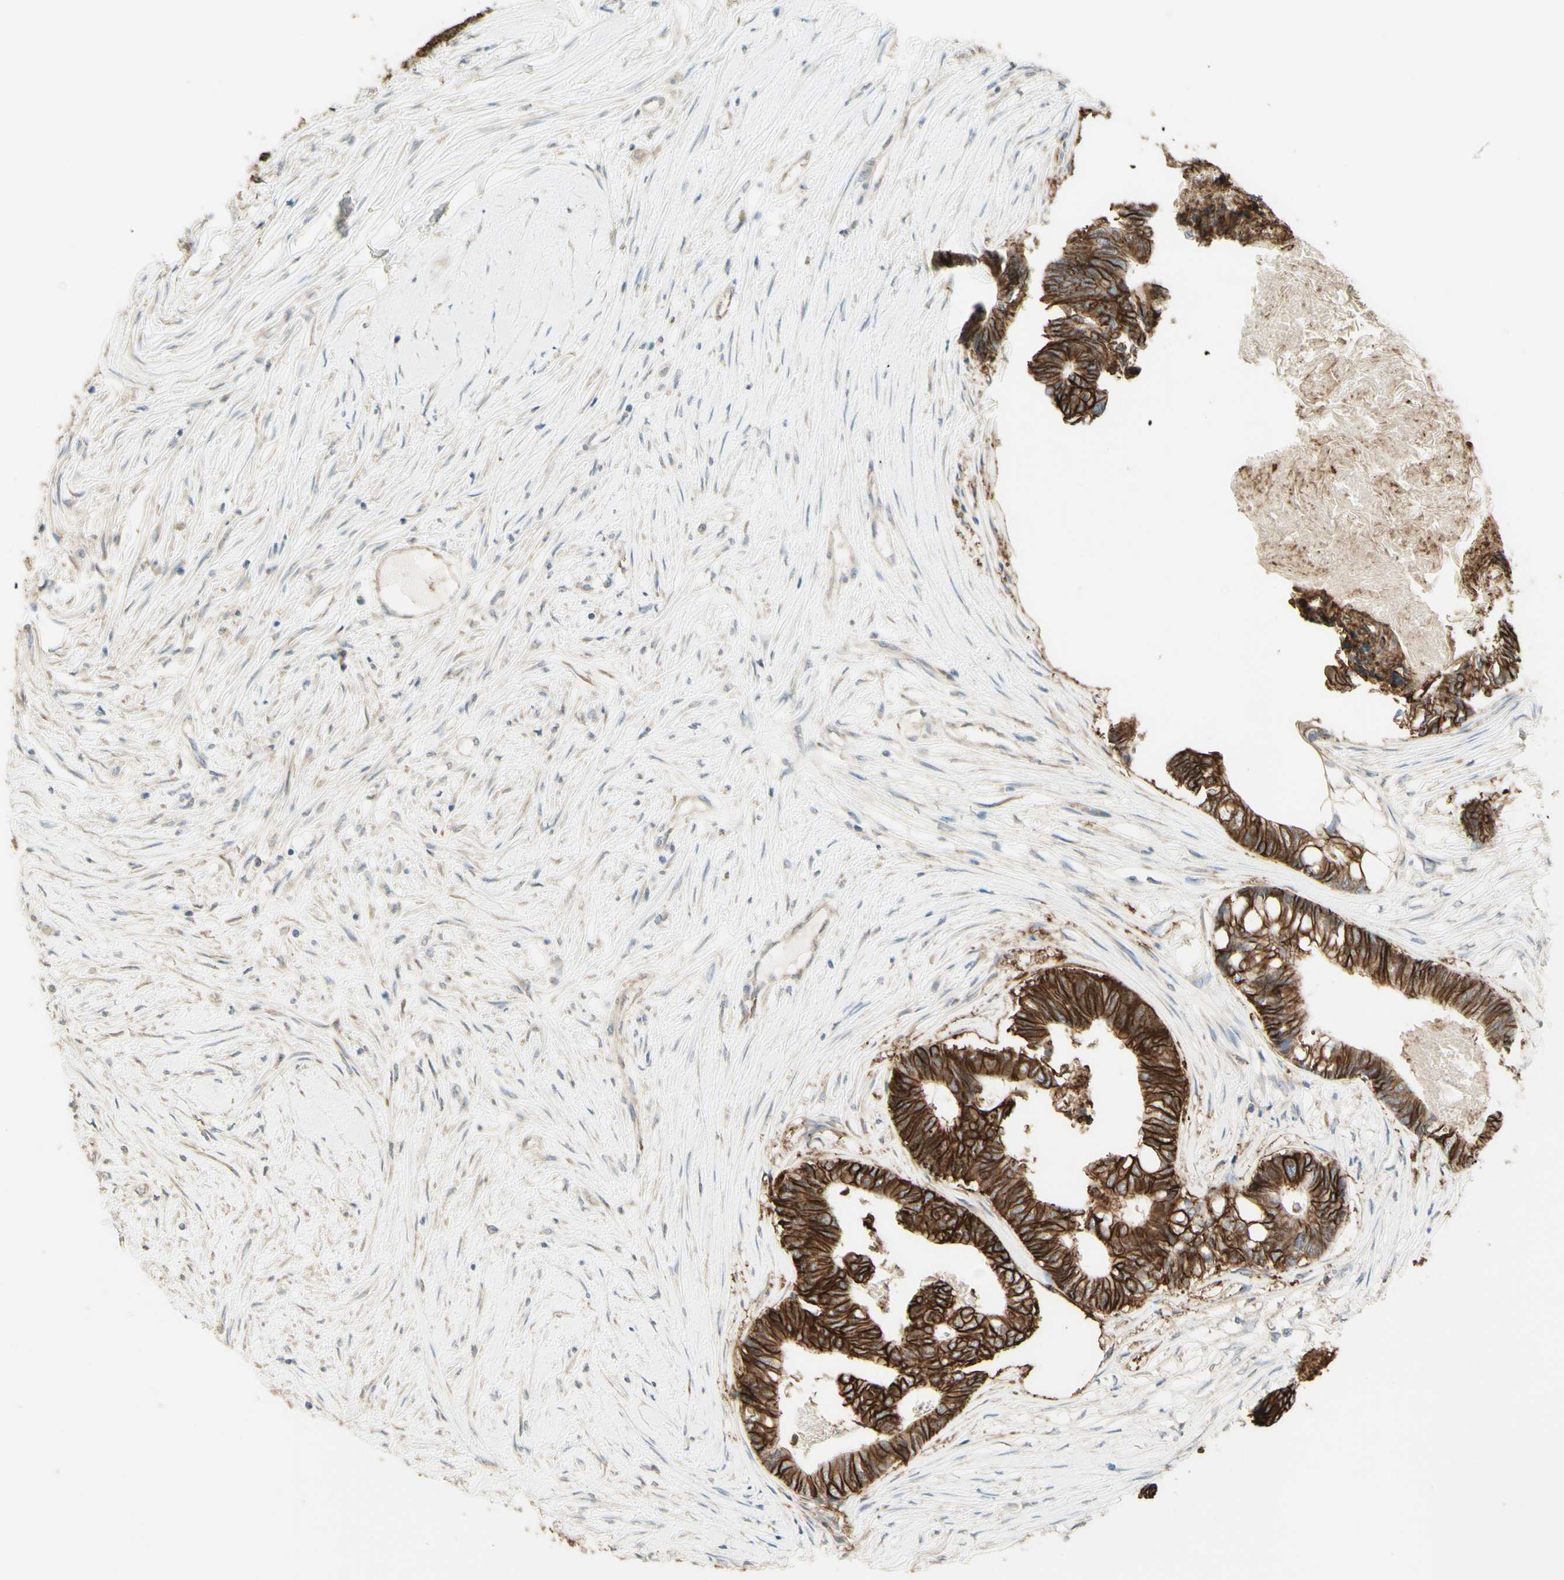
{"staining": {"intensity": "strong", "quantity": ">75%", "location": "cytoplasmic/membranous"}, "tissue": "colorectal cancer", "cell_type": "Tumor cells", "image_type": "cancer", "snomed": [{"axis": "morphology", "description": "Adenocarcinoma, NOS"}, {"axis": "topography", "description": "Rectum"}], "caption": "Protein staining of adenocarcinoma (colorectal) tissue displays strong cytoplasmic/membranous positivity in approximately >75% of tumor cells.", "gene": "RNF149", "patient": {"sex": "male", "age": 63}}